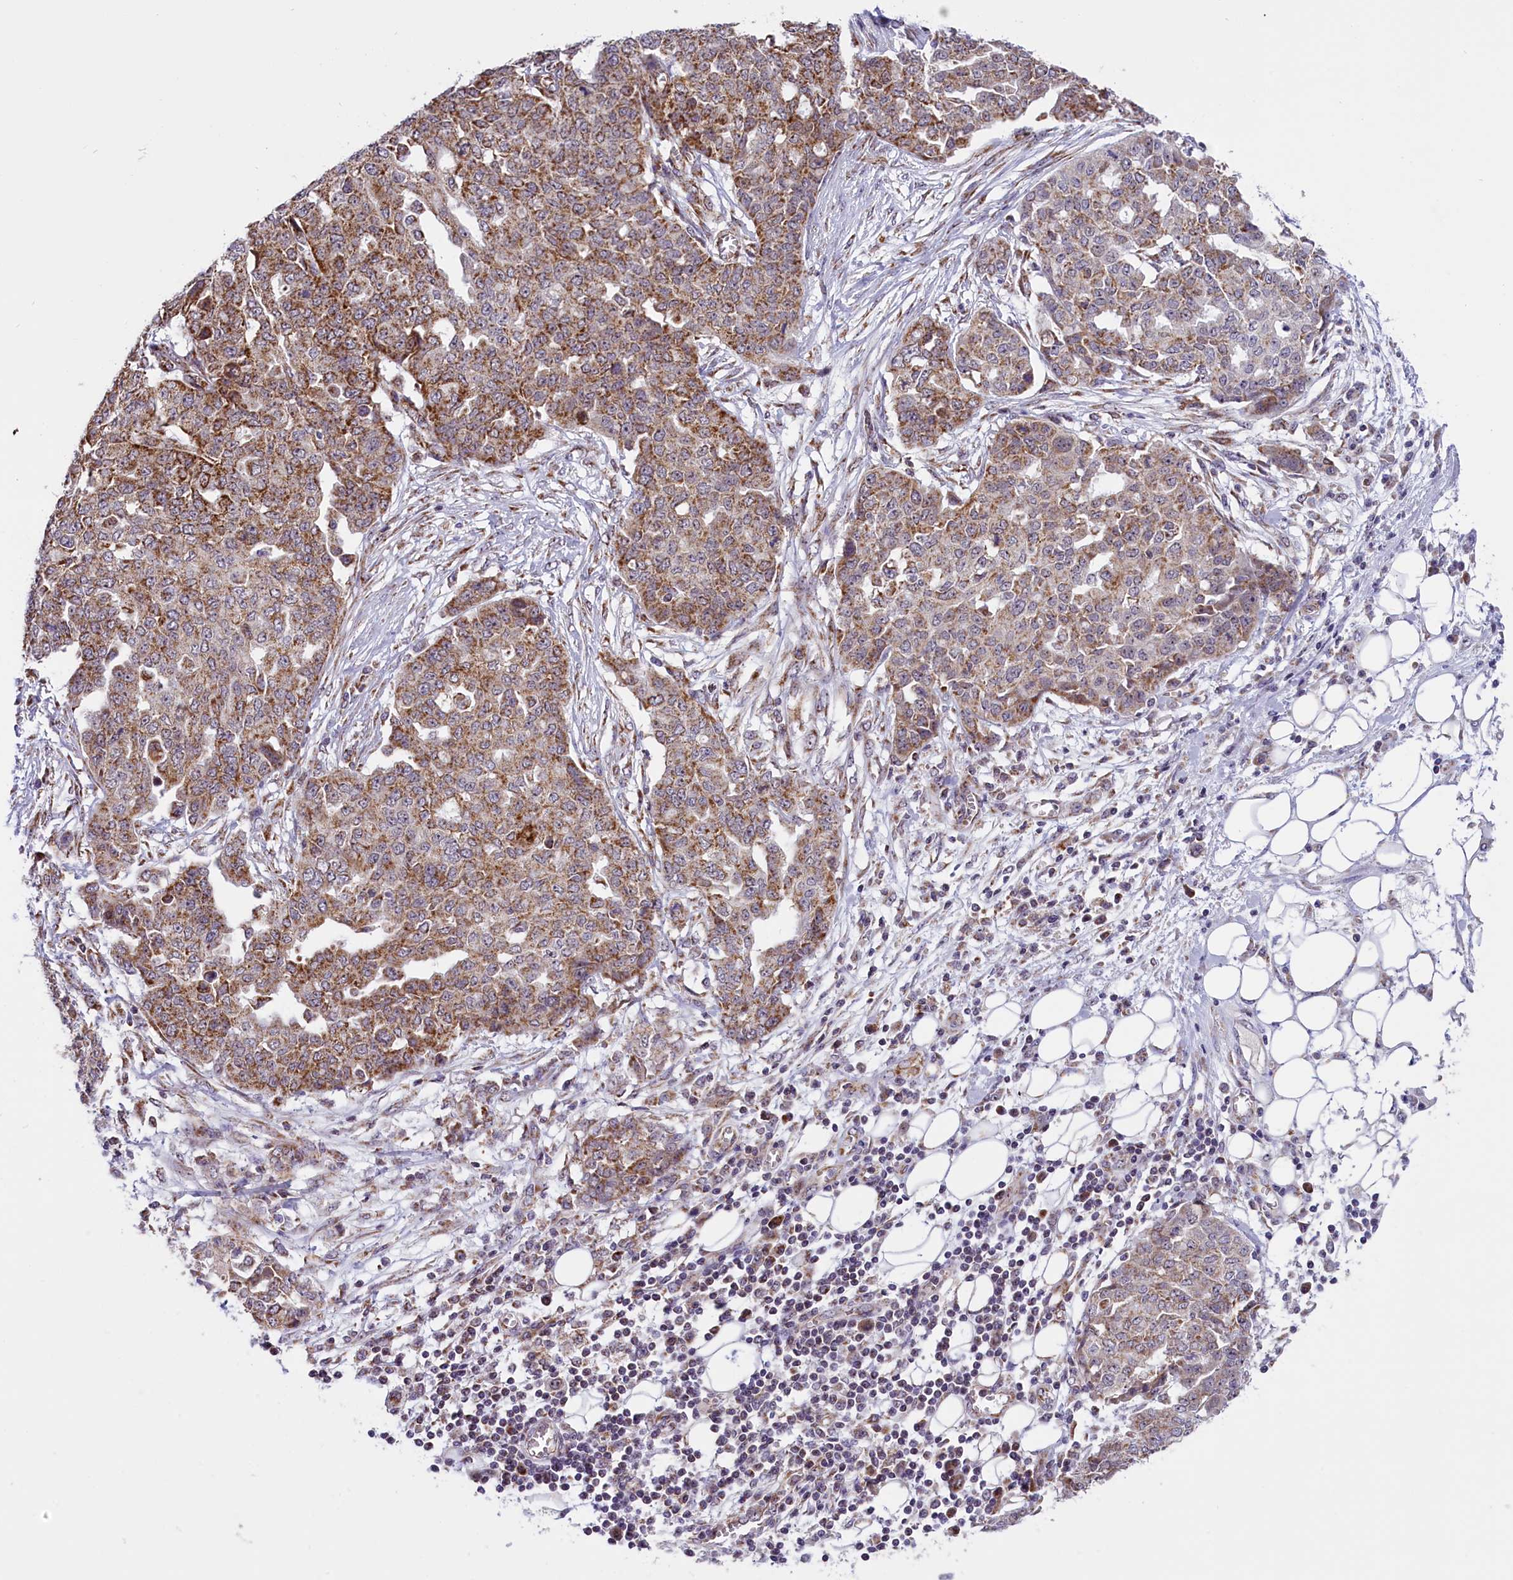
{"staining": {"intensity": "moderate", "quantity": "25%-75%", "location": "cytoplasmic/membranous"}, "tissue": "ovarian cancer", "cell_type": "Tumor cells", "image_type": "cancer", "snomed": [{"axis": "morphology", "description": "Cystadenocarcinoma, serous, NOS"}, {"axis": "topography", "description": "Soft tissue"}, {"axis": "topography", "description": "Ovary"}], "caption": "Immunohistochemistry histopathology image of neoplastic tissue: ovarian cancer (serous cystadenocarcinoma) stained using immunohistochemistry shows medium levels of moderate protein expression localized specifically in the cytoplasmic/membranous of tumor cells, appearing as a cytoplasmic/membranous brown color.", "gene": "NDUFS5", "patient": {"sex": "female", "age": 57}}